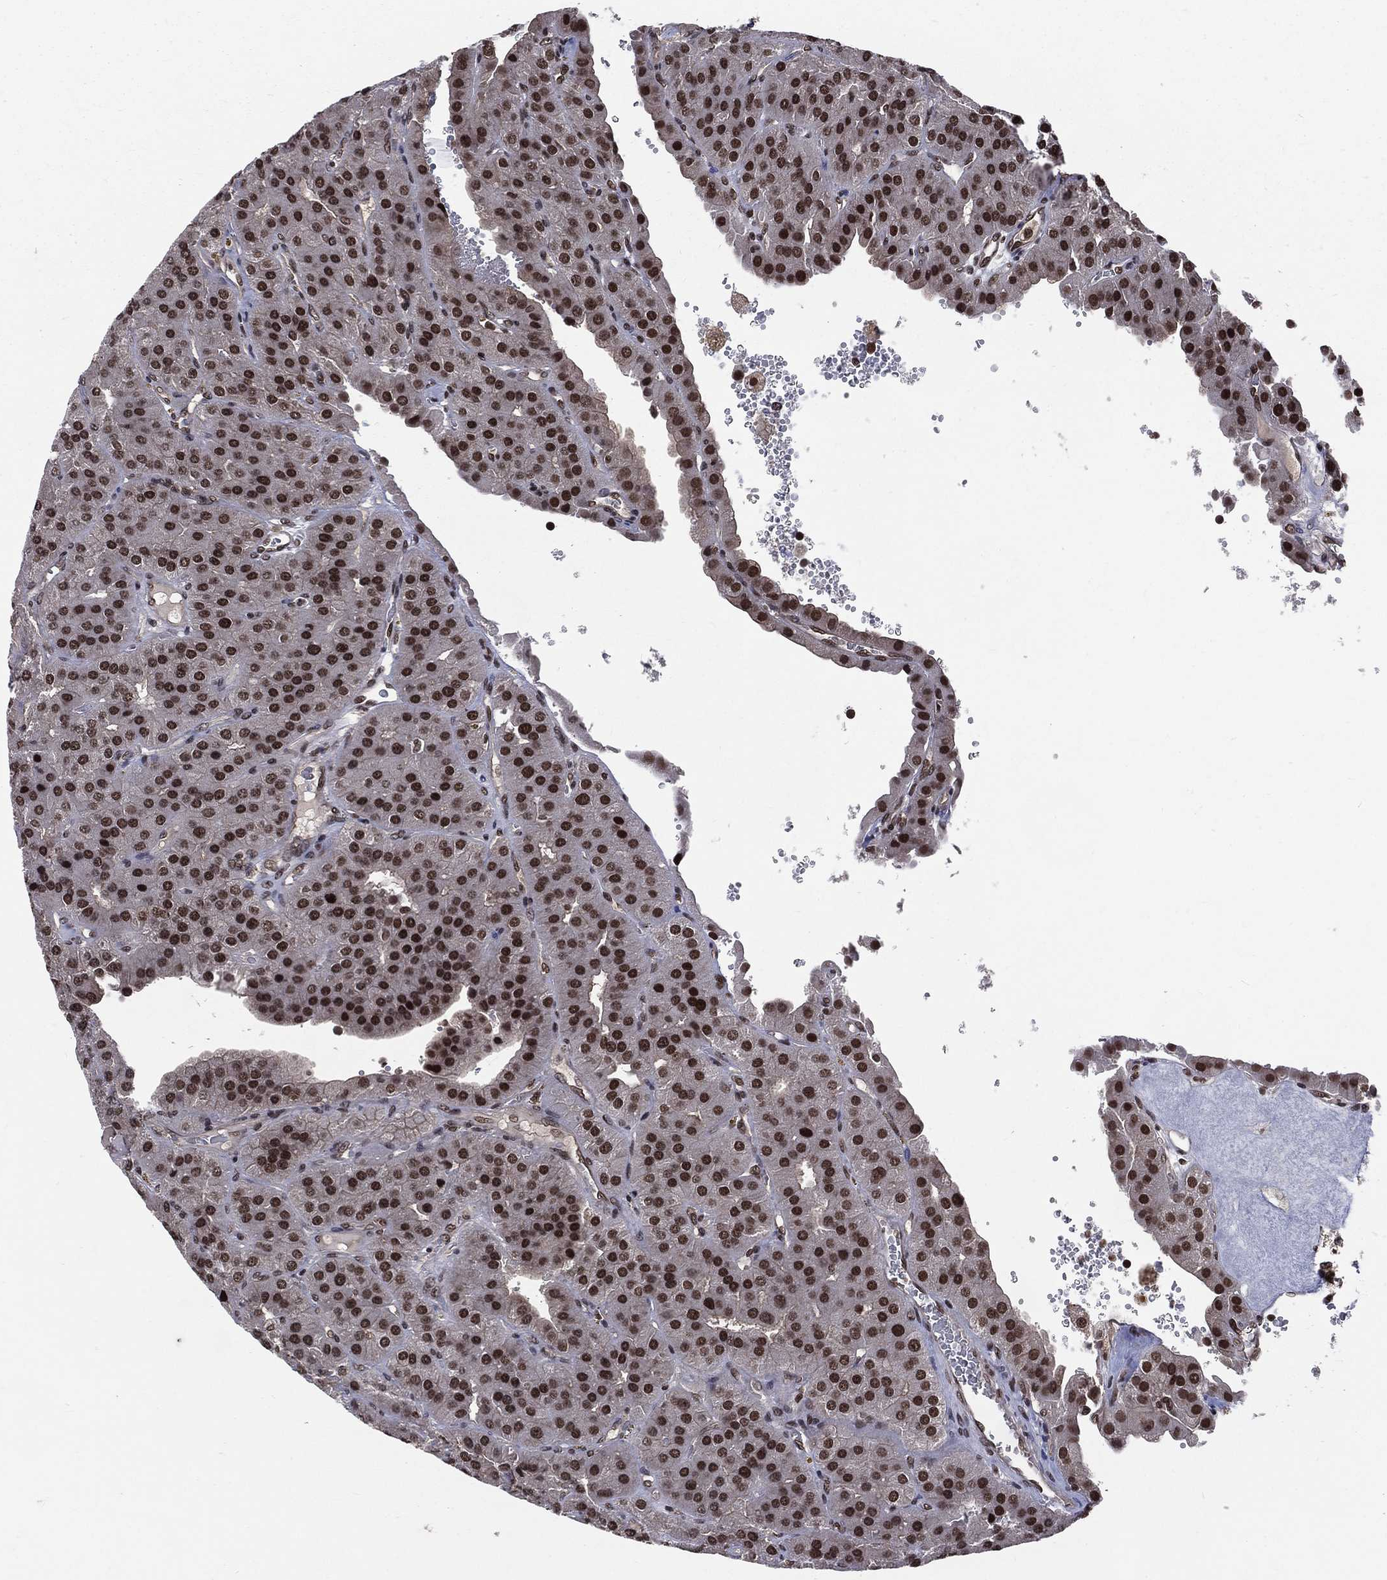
{"staining": {"intensity": "strong", "quantity": ">75%", "location": "nuclear"}, "tissue": "parathyroid gland", "cell_type": "Glandular cells", "image_type": "normal", "snomed": [{"axis": "morphology", "description": "Normal tissue, NOS"}, {"axis": "morphology", "description": "Adenoma, NOS"}, {"axis": "topography", "description": "Parathyroid gland"}], "caption": "The micrograph demonstrates staining of unremarkable parathyroid gland, revealing strong nuclear protein positivity (brown color) within glandular cells.", "gene": "SMC3", "patient": {"sex": "female", "age": 86}}